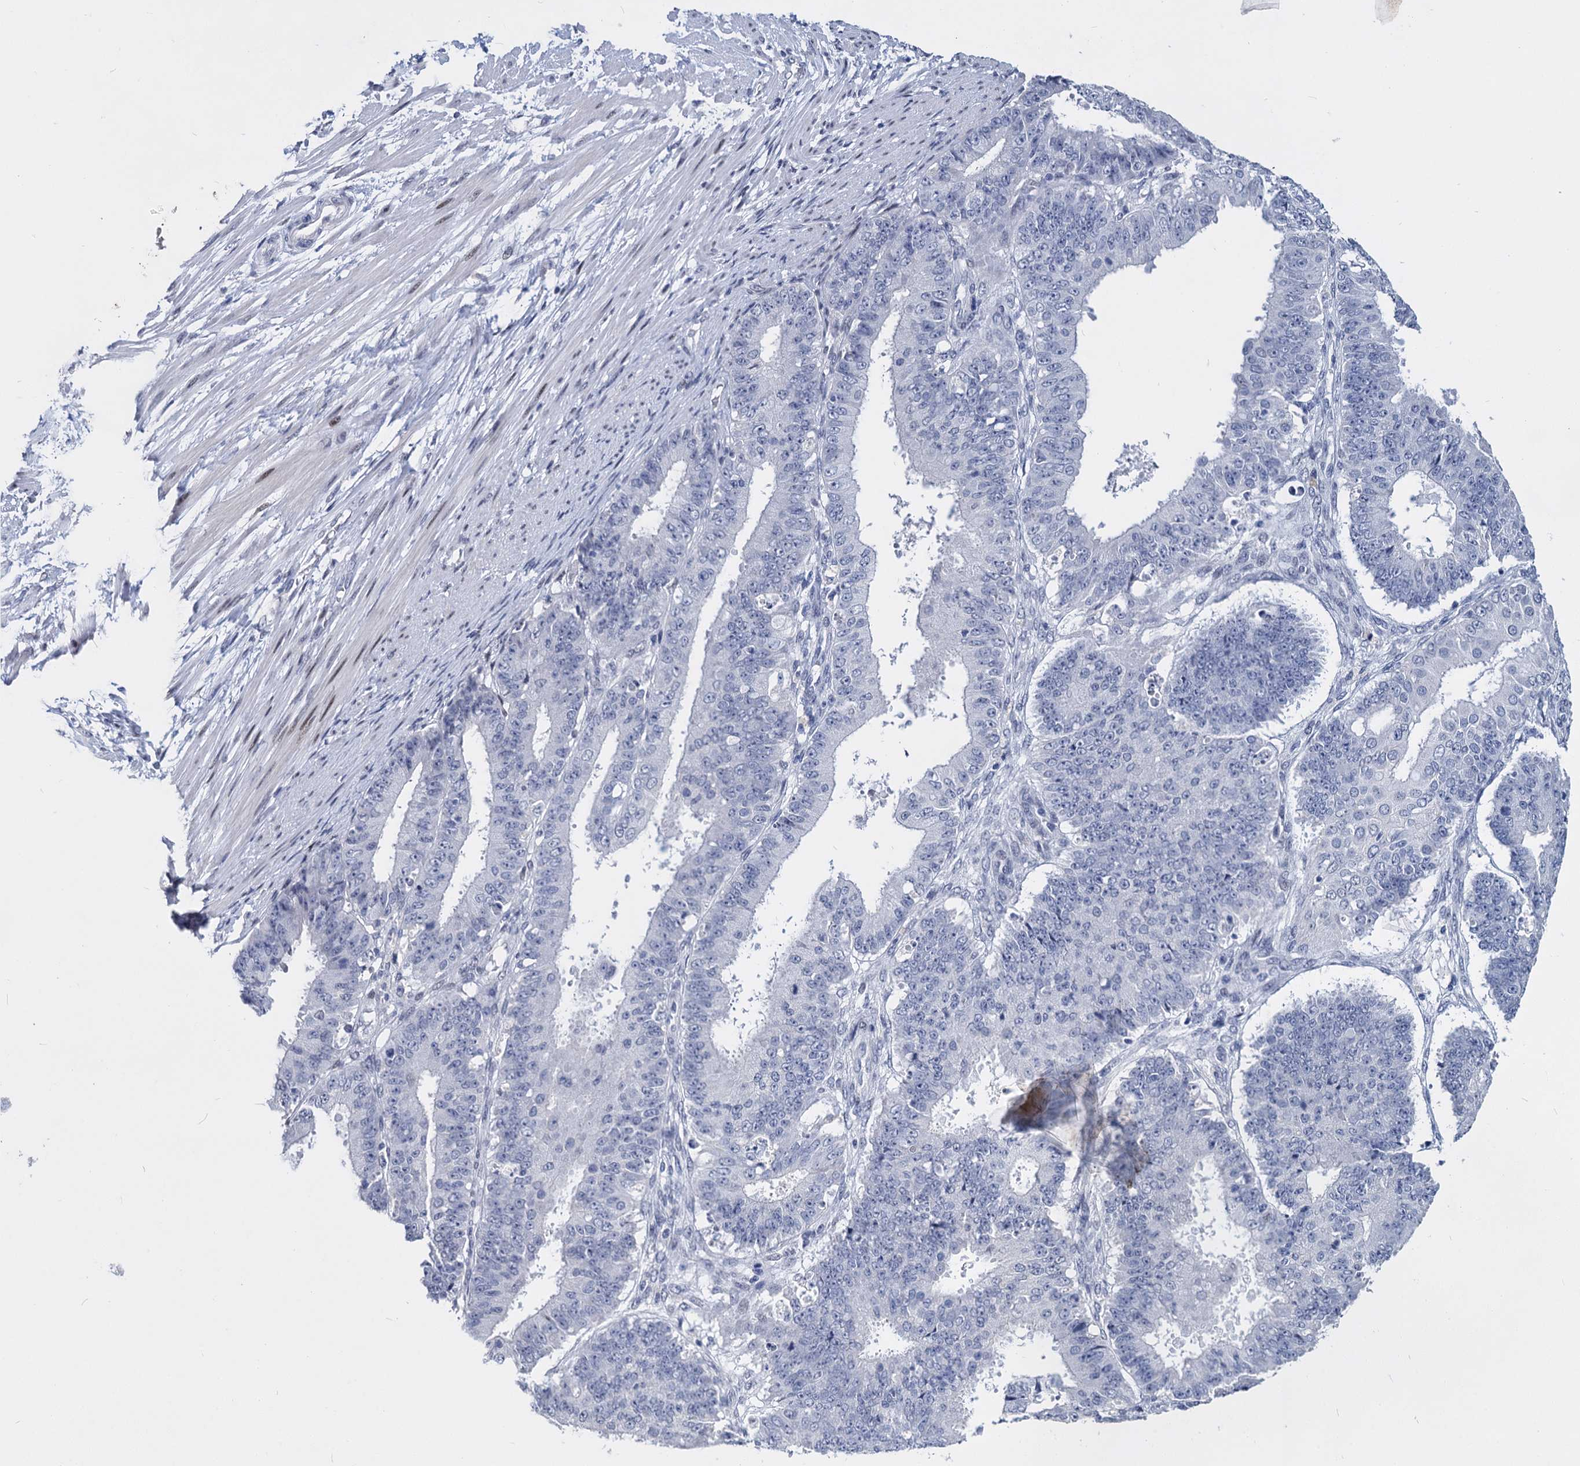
{"staining": {"intensity": "negative", "quantity": "none", "location": "none"}, "tissue": "ovarian cancer", "cell_type": "Tumor cells", "image_type": "cancer", "snomed": [{"axis": "morphology", "description": "Carcinoma, endometroid"}, {"axis": "topography", "description": "Appendix"}, {"axis": "topography", "description": "Ovary"}], "caption": "A high-resolution histopathology image shows immunohistochemistry staining of endometroid carcinoma (ovarian), which displays no significant expression in tumor cells.", "gene": "MAGEA4", "patient": {"sex": "female", "age": 42}}